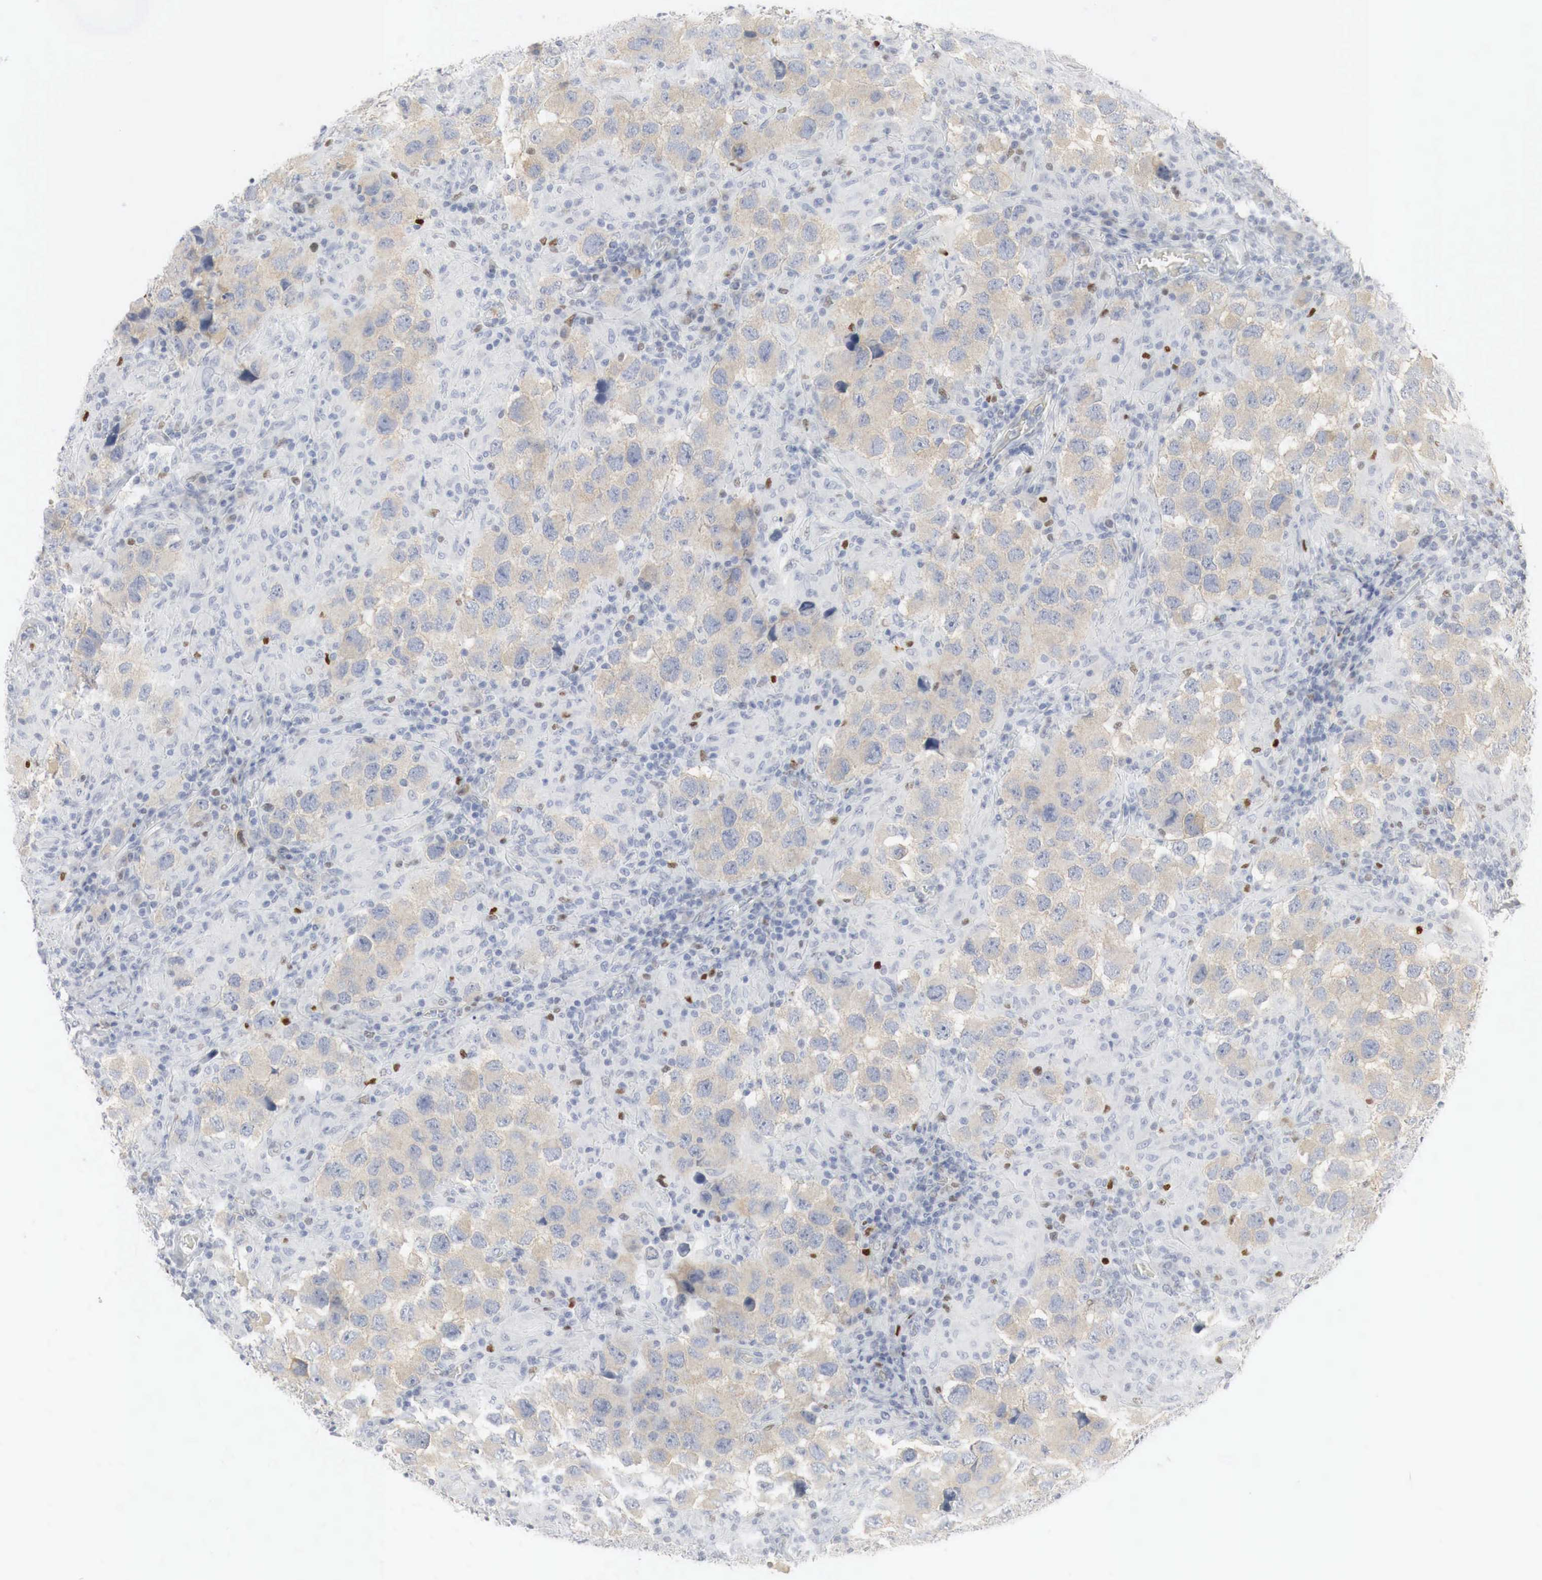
{"staining": {"intensity": "weak", "quantity": "25%-75%", "location": "cytoplasmic/membranous"}, "tissue": "testis cancer", "cell_type": "Tumor cells", "image_type": "cancer", "snomed": [{"axis": "morphology", "description": "Carcinoma, Embryonal, NOS"}, {"axis": "topography", "description": "Testis"}], "caption": "Immunohistochemistry (IHC) (DAB) staining of human testis embryonal carcinoma demonstrates weak cytoplasmic/membranous protein positivity in about 25%-75% of tumor cells. (Brightfield microscopy of DAB IHC at high magnification).", "gene": "TP63", "patient": {"sex": "male", "age": 21}}